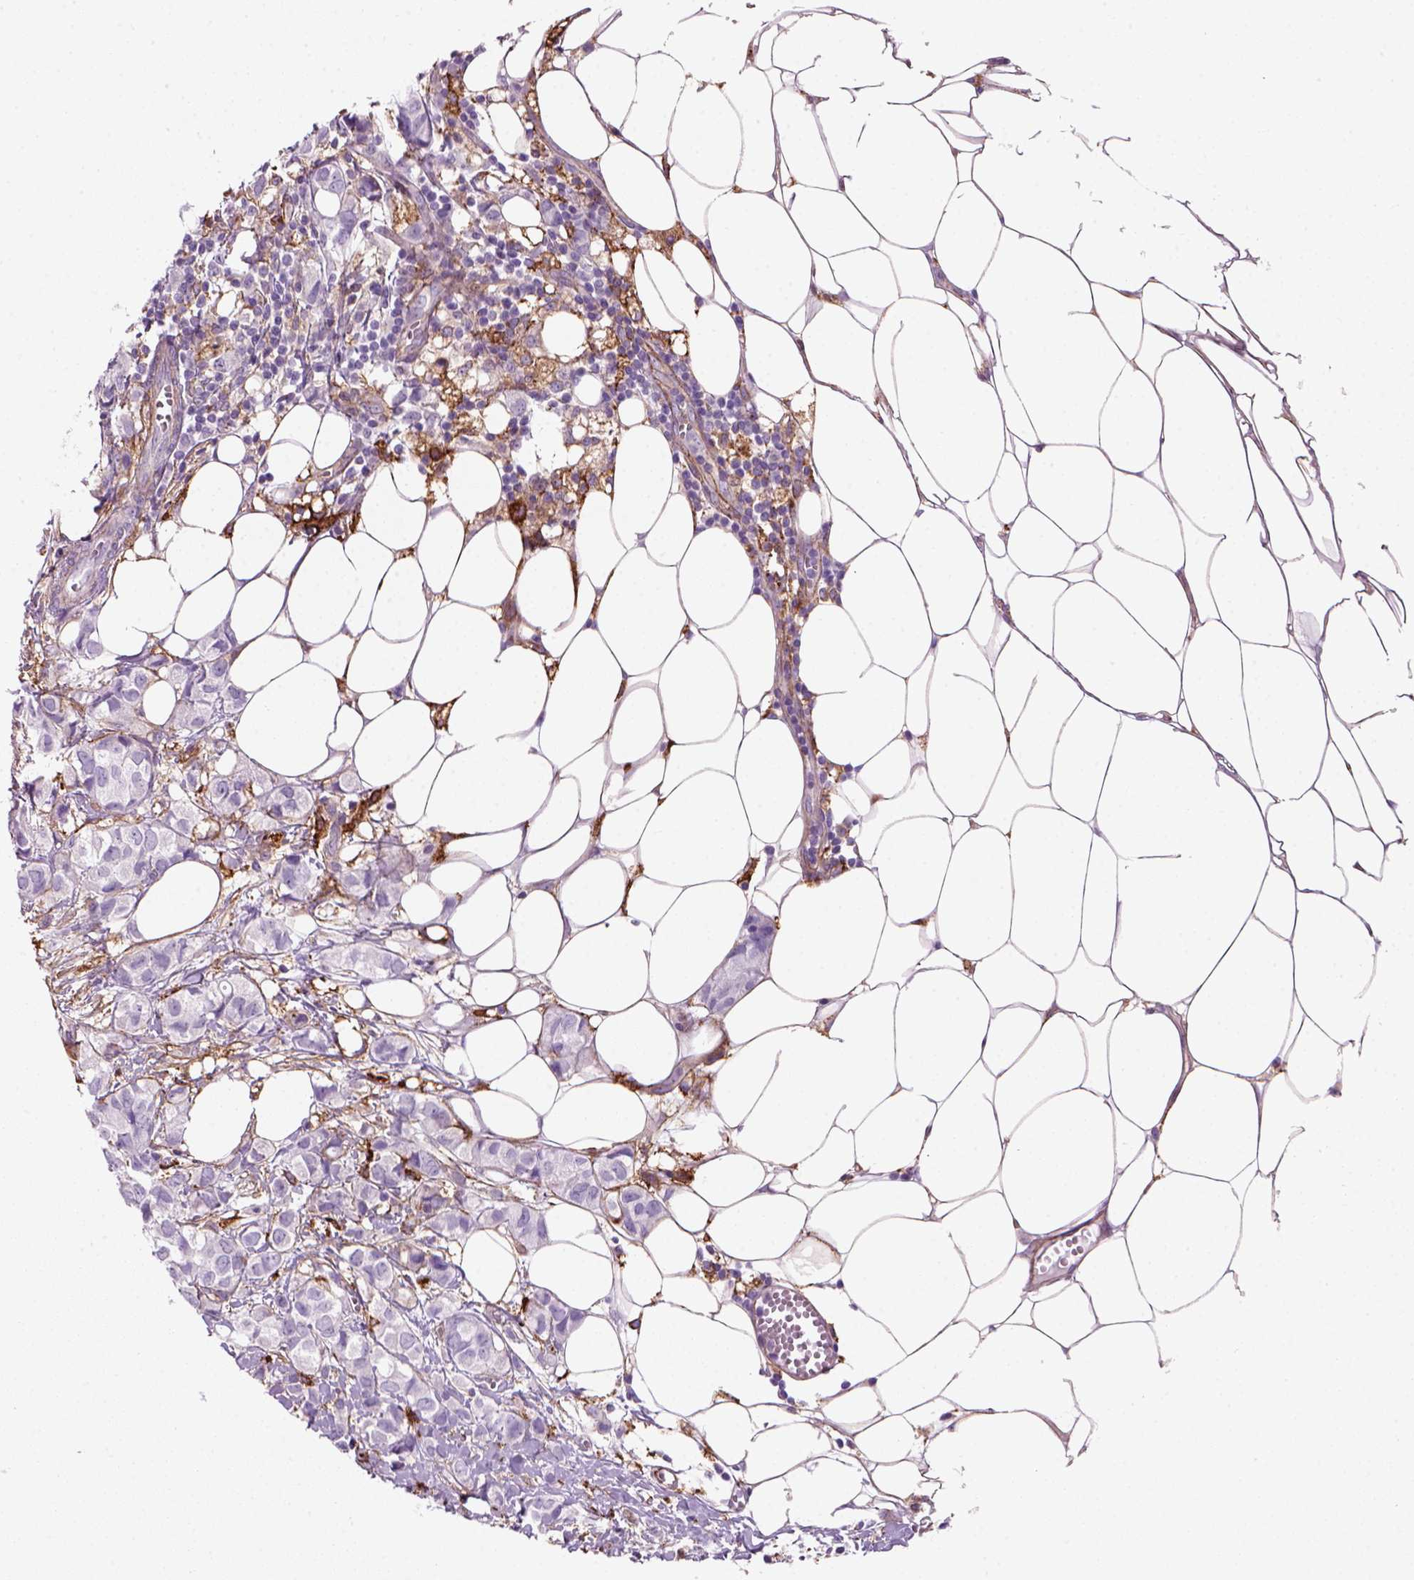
{"staining": {"intensity": "negative", "quantity": "none", "location": "none"}, "tissue": "breast cancer", "cell_type": "Tumor cells", "image_type": "cancer", "snomed": [{"axis": "morphology", "description": "Duct carcinoma"}, {"axis": "topography", "description": "Breast"}], "caption": "An image of human breast cancer is negative for staining in tumor cells. The staining was performed using DAB to visualize the protein expression in brown, while the nuclei were stained in blue with hematoxylin (Magnification: 20x).", "gene": "MARCKS", "patient": {"sex": "female", "age": 85}}